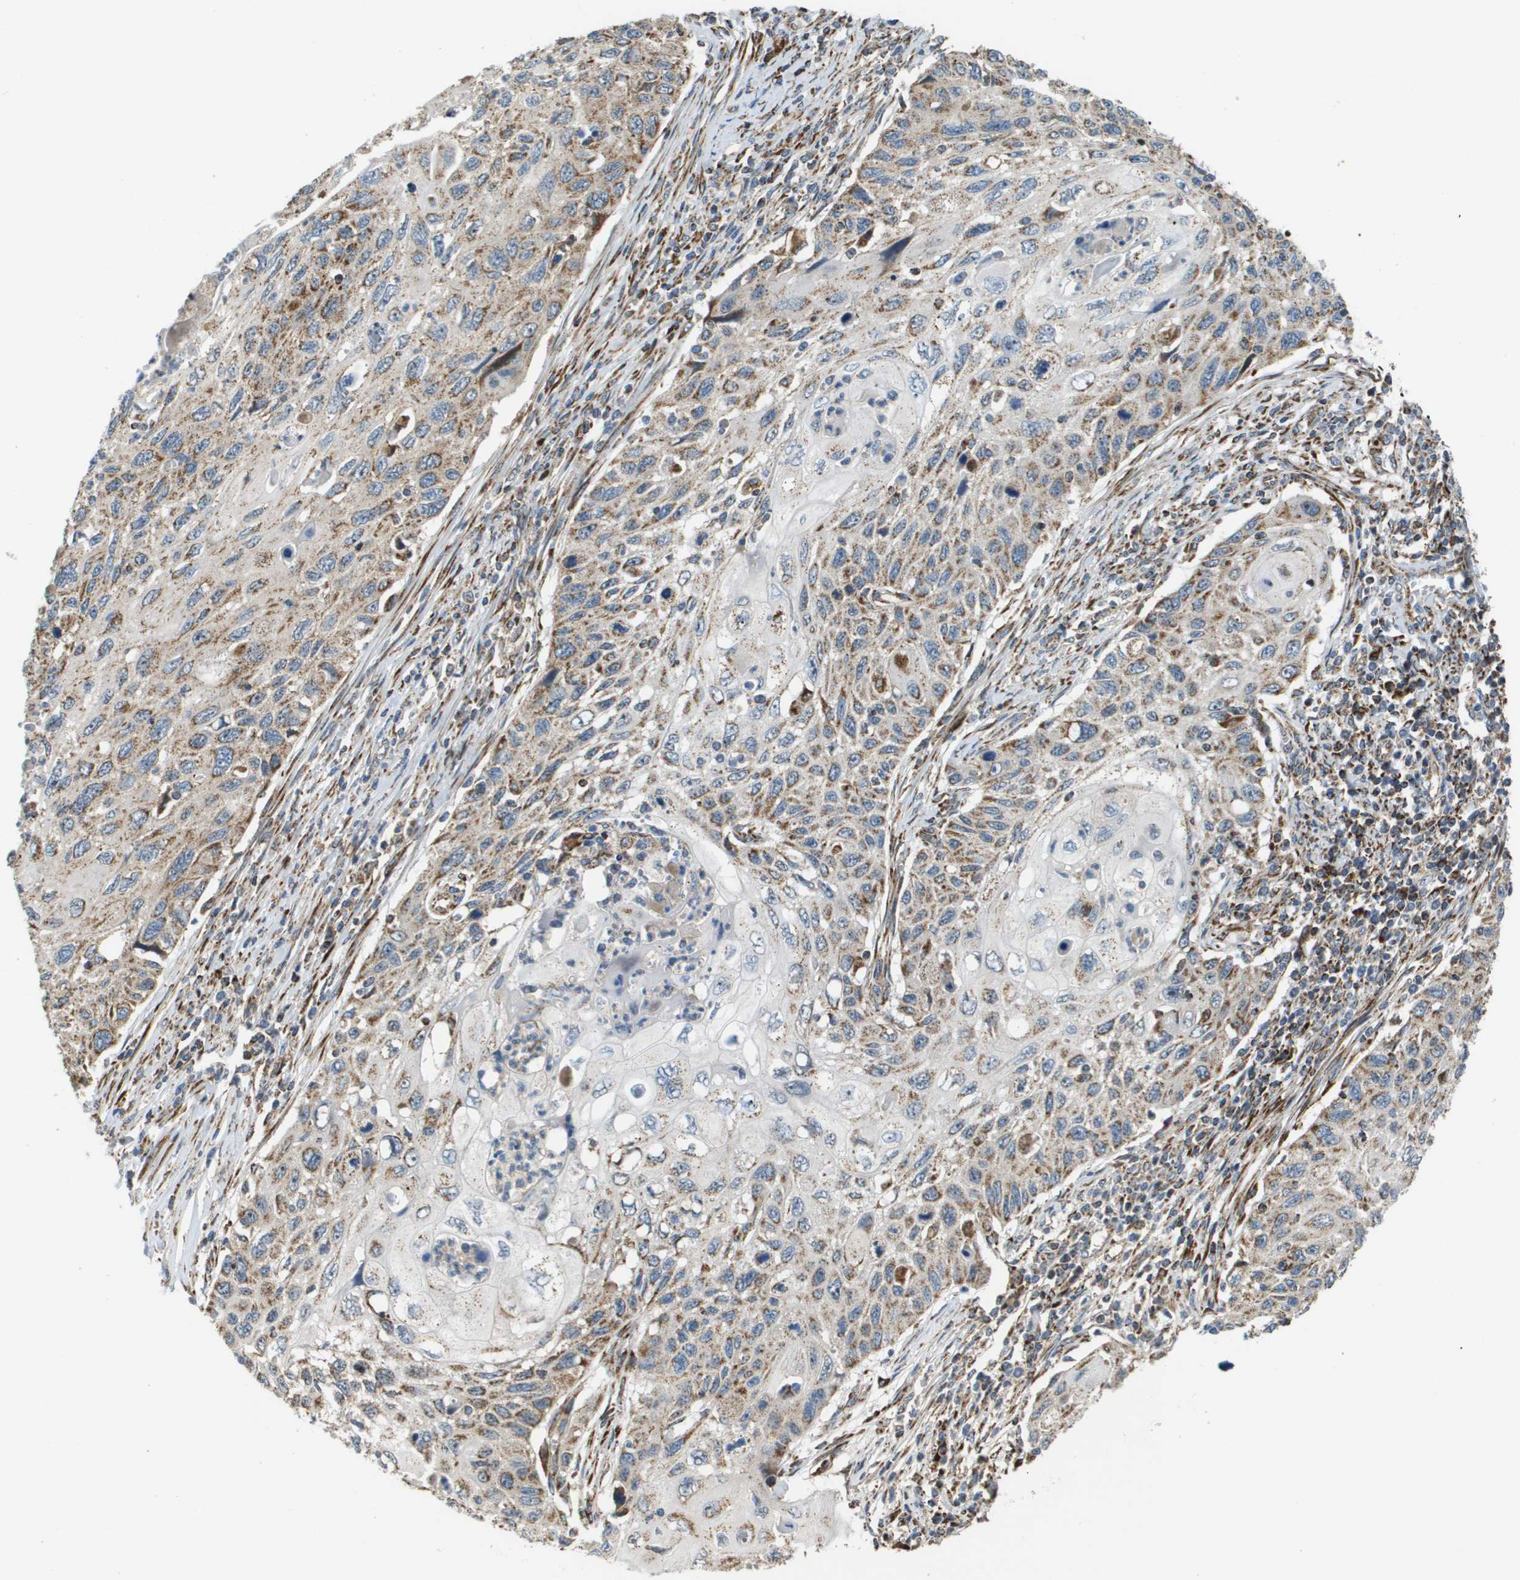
{"staining": {"intensity": "moderate", "quantity": ">75%", "location": "cytoplasmic/membranous"}, "tissue": "cervical cancer", "cell_type": "Tumor cells", "image_type": "cancer", "snomed": [{"axis": "morphology", "description": "Squamous cell carcinoma, NOS"}, {"axis": "topography", "description": "Cervix"}], "caption": "Tumor cells demonstrate medium levels of moderate cytoplasmic/membranous positivity in about >75% of cells in human squamous cell carcinoma (cervical). (Brightfield microscopy of DAB IHC at high magnification).", "gene": "NRK", "patient": {"sex": "female", "age": 70}}